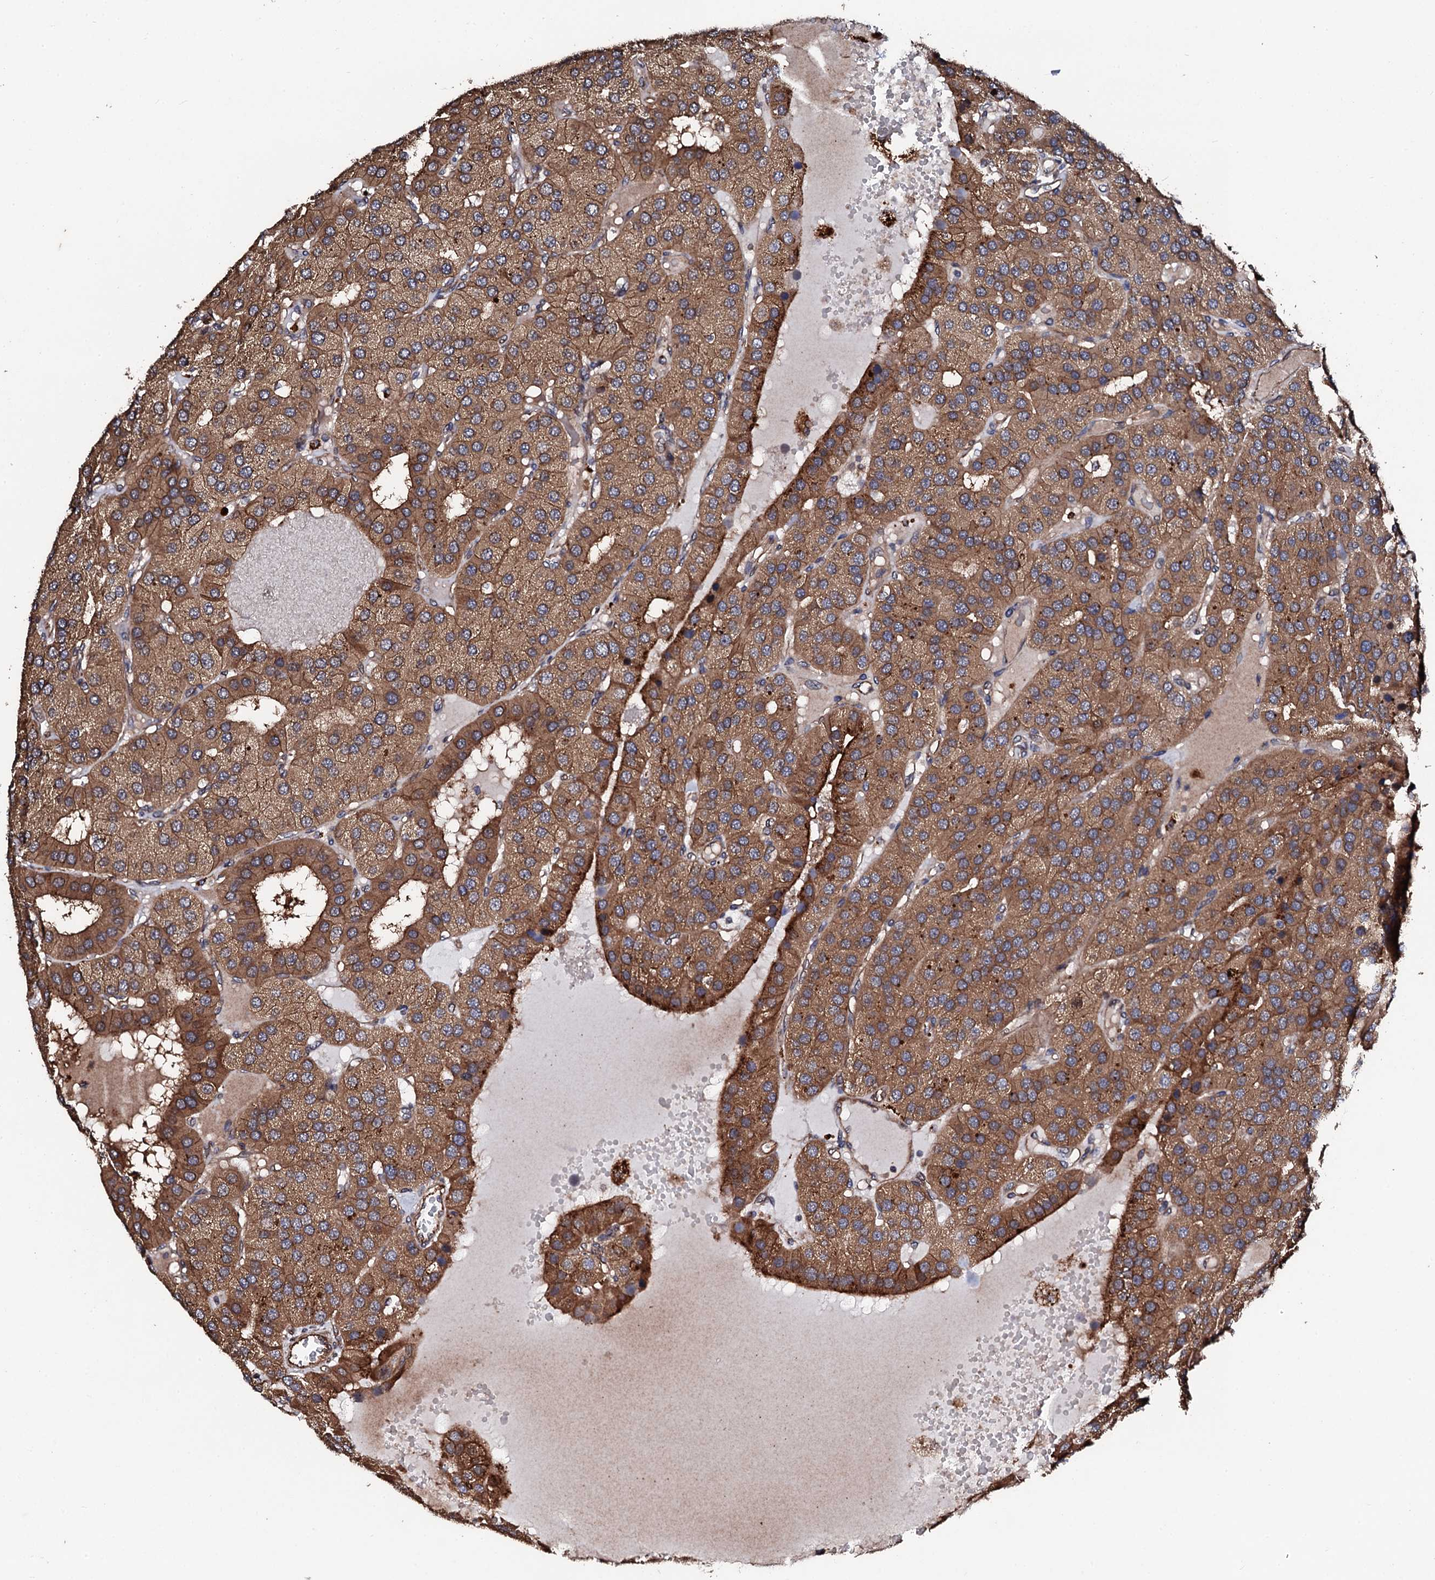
{"staining": {"intensity": "moderate", "quantity": ">75%", "location": "cytoplasmic/membranous"}, "tissue": "parathyroid gland", "cell_type": "Glandular cells", "image_type": "normal", "snomed": [{"axis": "morphology", "description": "Normal tissue, NOS"}, {"axis": "morphology", "description": "Adenoma, NOS"}, {"axis": "topography", "description": "Parathyroid gland"}], "caption": "IHC image of benign parathyroid gland: parathyroid gland stained using IHC displays medium levels of moderate protein expression localized specifically in the cytoplasmic/membranous of glandular cells, appearing as a cytoplasmic/membranous brown color.", "gene": "CKAP5", "patient": {"sex": "female", "age": 86}}